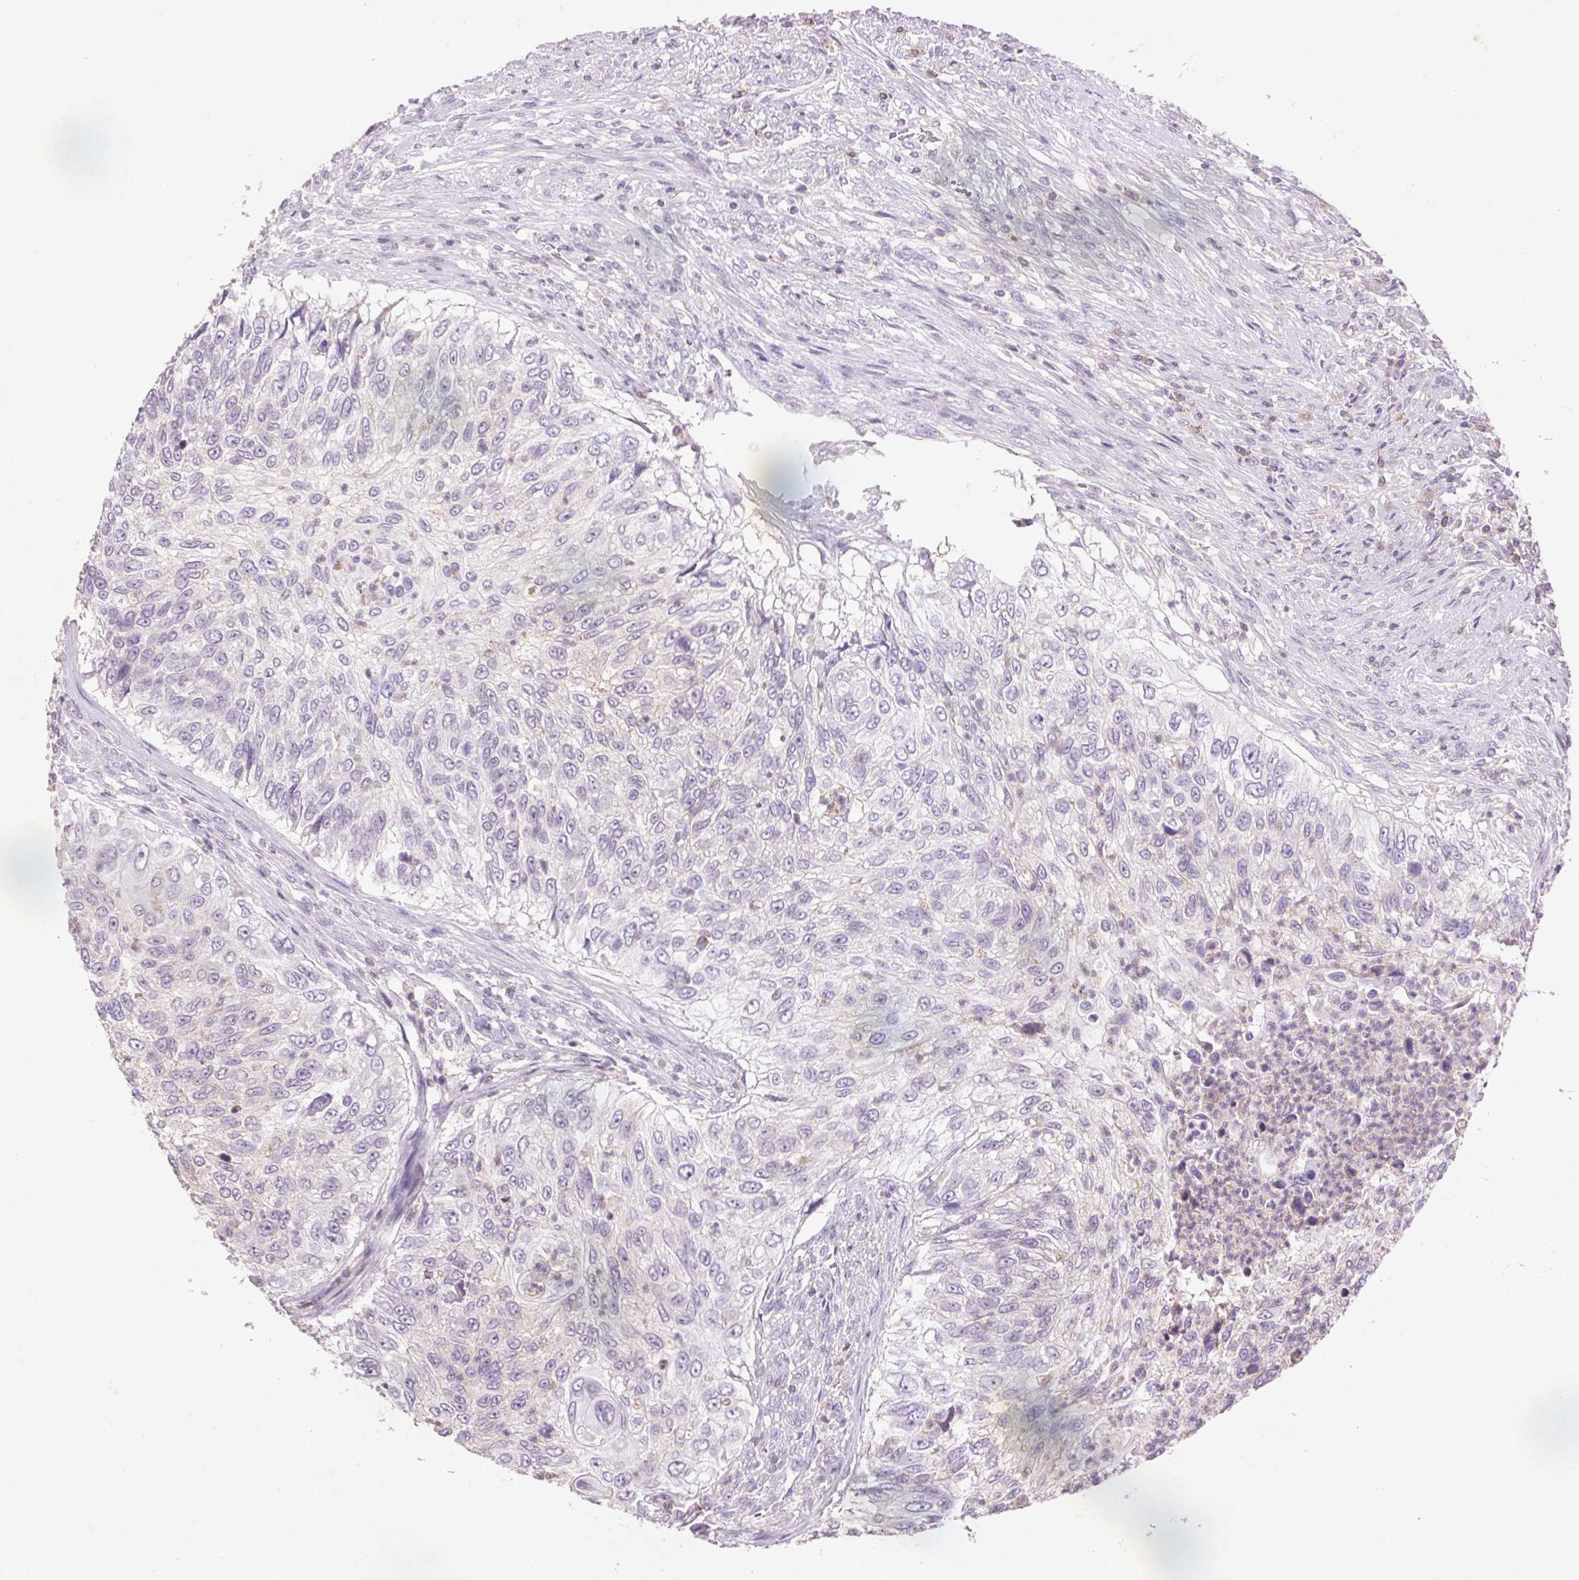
{"staining": {"intensity": "negative", "quantity": "none", "location": "none"}, "tissue": "urothelial cancer", "cell_type": "Tumor cells", "image_type": "cancer", "snomed": [{"axis": "morphology", "description": "Urothelial carcinoma, High grade"}, {"axis": "topography", "description": "Urinary bladder"}], "caption": "Immunohistochemistry micrograph of neoplastic tissue: high-grade urothelial carcinoma stained with DAB (3,3'-diaminobenzidine) reveals no significant protein staining in tumor cells. (DAB immunohistochemistry (IHC) visualized using brightfield microscopy, high magnification).", "gene": "FNDC7", "patient": {"sex": "female", "age": 60}}